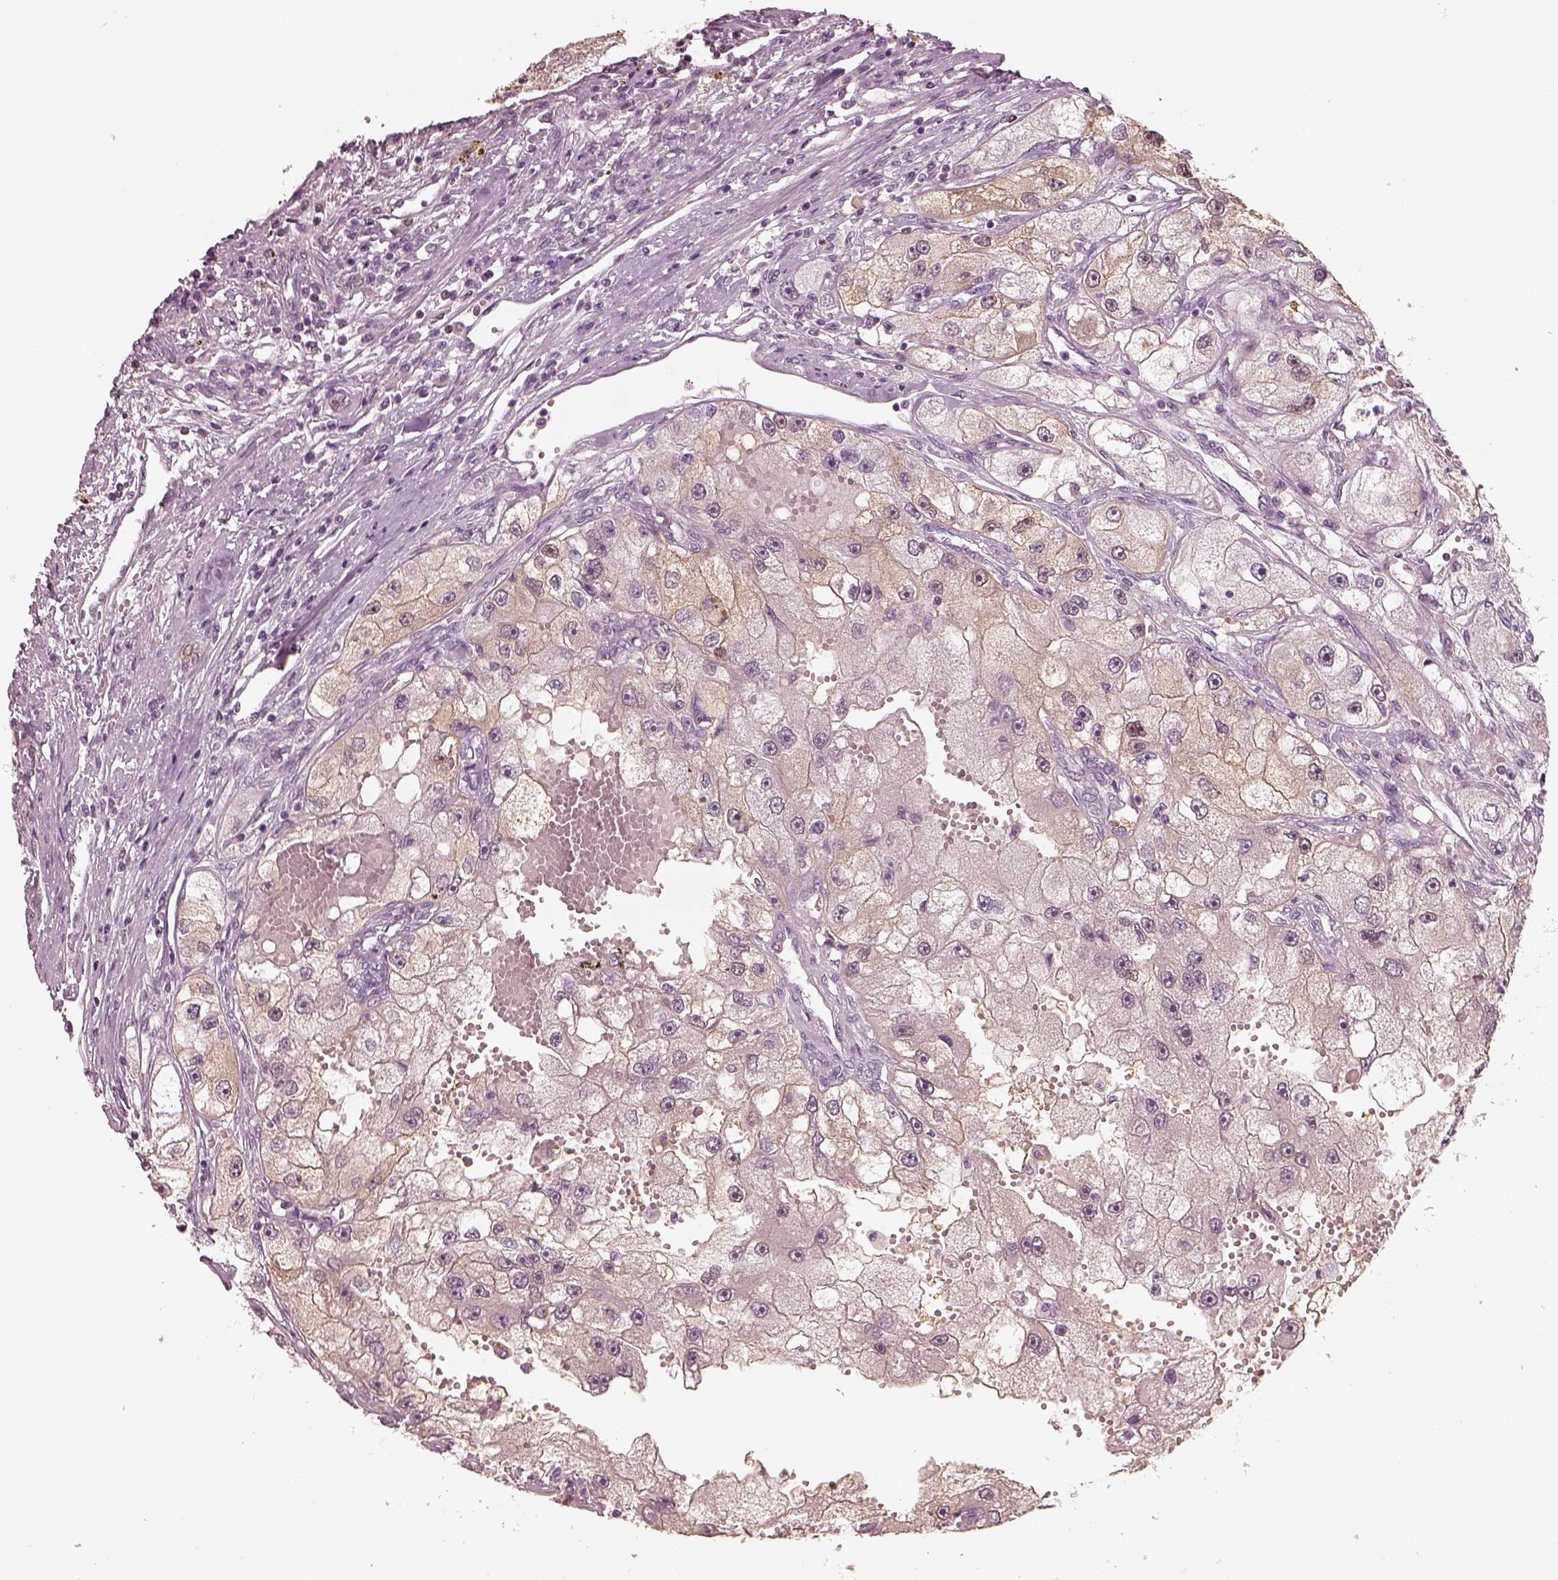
{"staining": {"intensity": "negative", "quantity": "none", "location": "none"}, "tissue": "renal cancer", "cell_type": "Tumor cells", "image_type": "cancer", "snomed": [{"axis": "morphology", "description": "Adenocarcinoma, NOS"}, {"axis": "topography", "description": "Kidney"}], "caption": "The IHC photomicrograph has no significant positivity in tumor cells of renal cancer (adenocarcinoma) tissue. The staining was performed using DAB to visualize the protein expression in brown, while the nuclei were stained in blue with hematoxylin (Magnification: 20x).", "gene": "EGR4", "patient": {"sex": "male", "age": 63}}